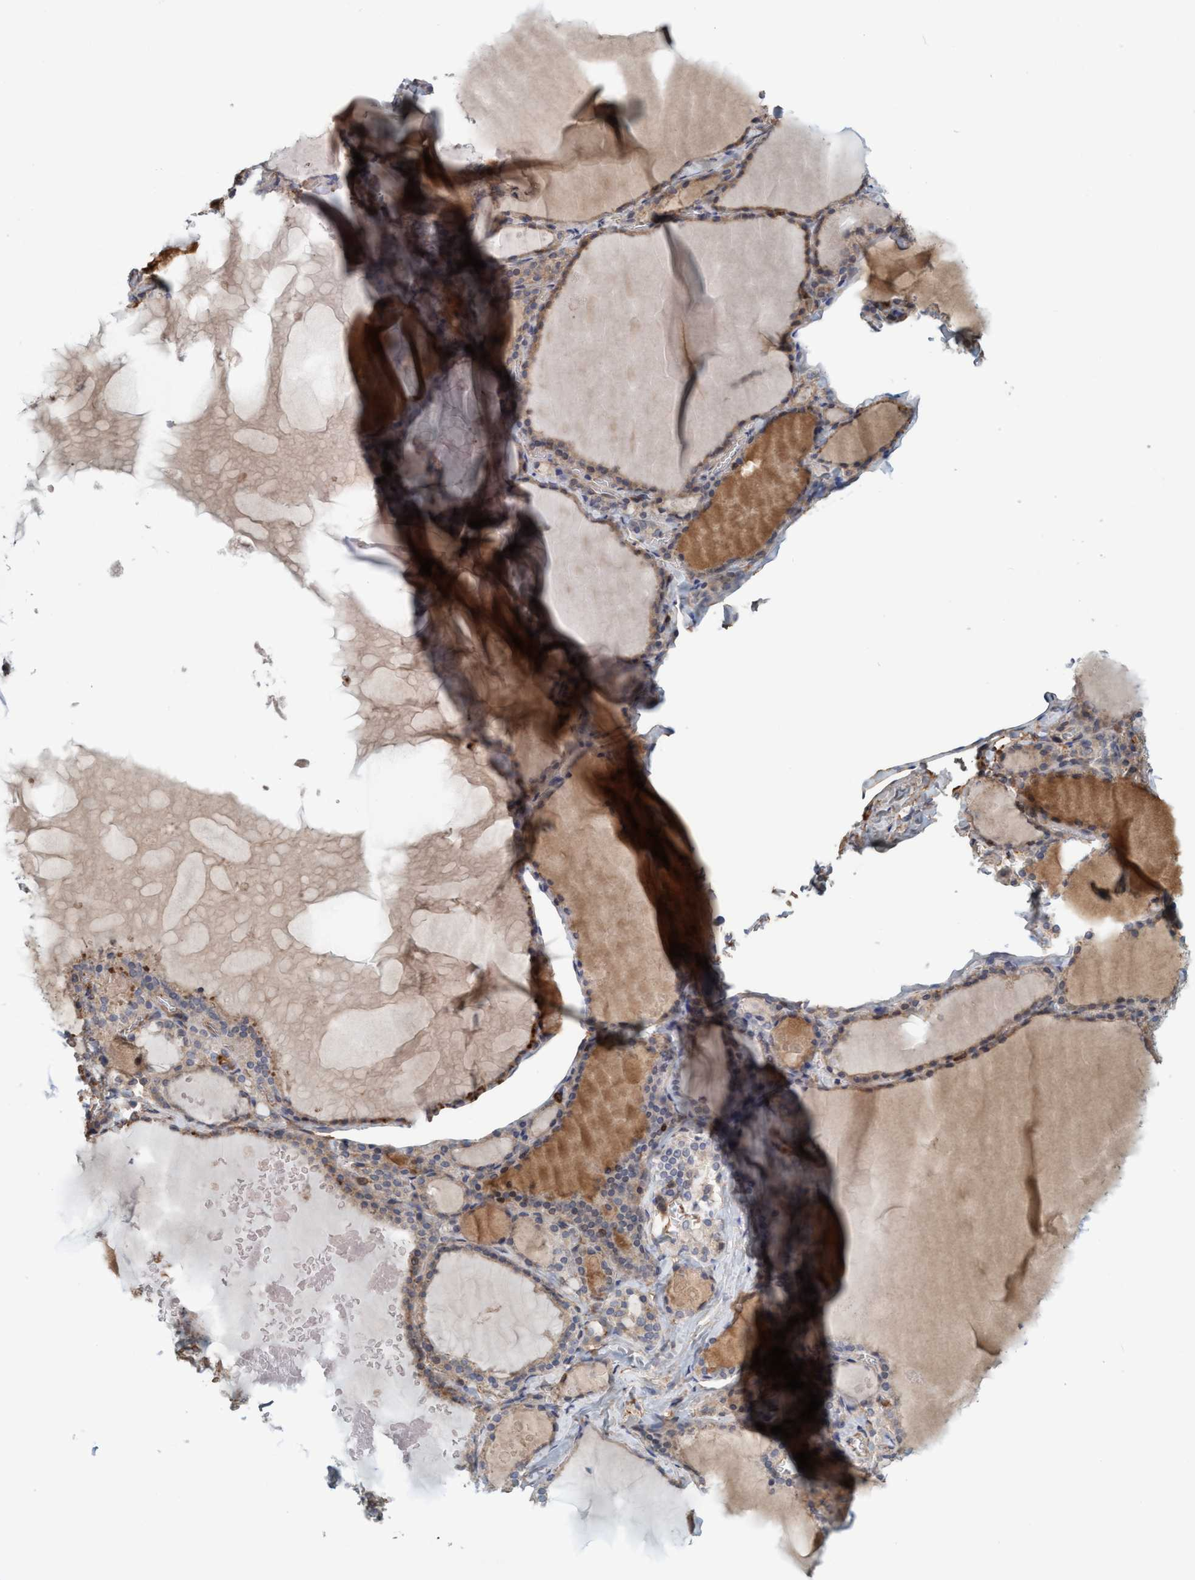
{"staining": {"intensity": "weak", "quantity": ">75%", "location": "cytoplasmic/membranous"}, "tissue": "thyroid gland", "cell_type": "Glandular cells", "image_type": "normal", "snomed": [{"axis": "morphology", "description": "Normal tissue, NOS"}, {"axis": "topography", "description": "Thyroid gland"}], "caption": "Glandular cells demonstrate weak cytoplasmic/membranous expression in approximately >75% of cells in normal thyroid gland.", "gene": "SPECC1", "patient": {"sex": "male", "age": 56}}